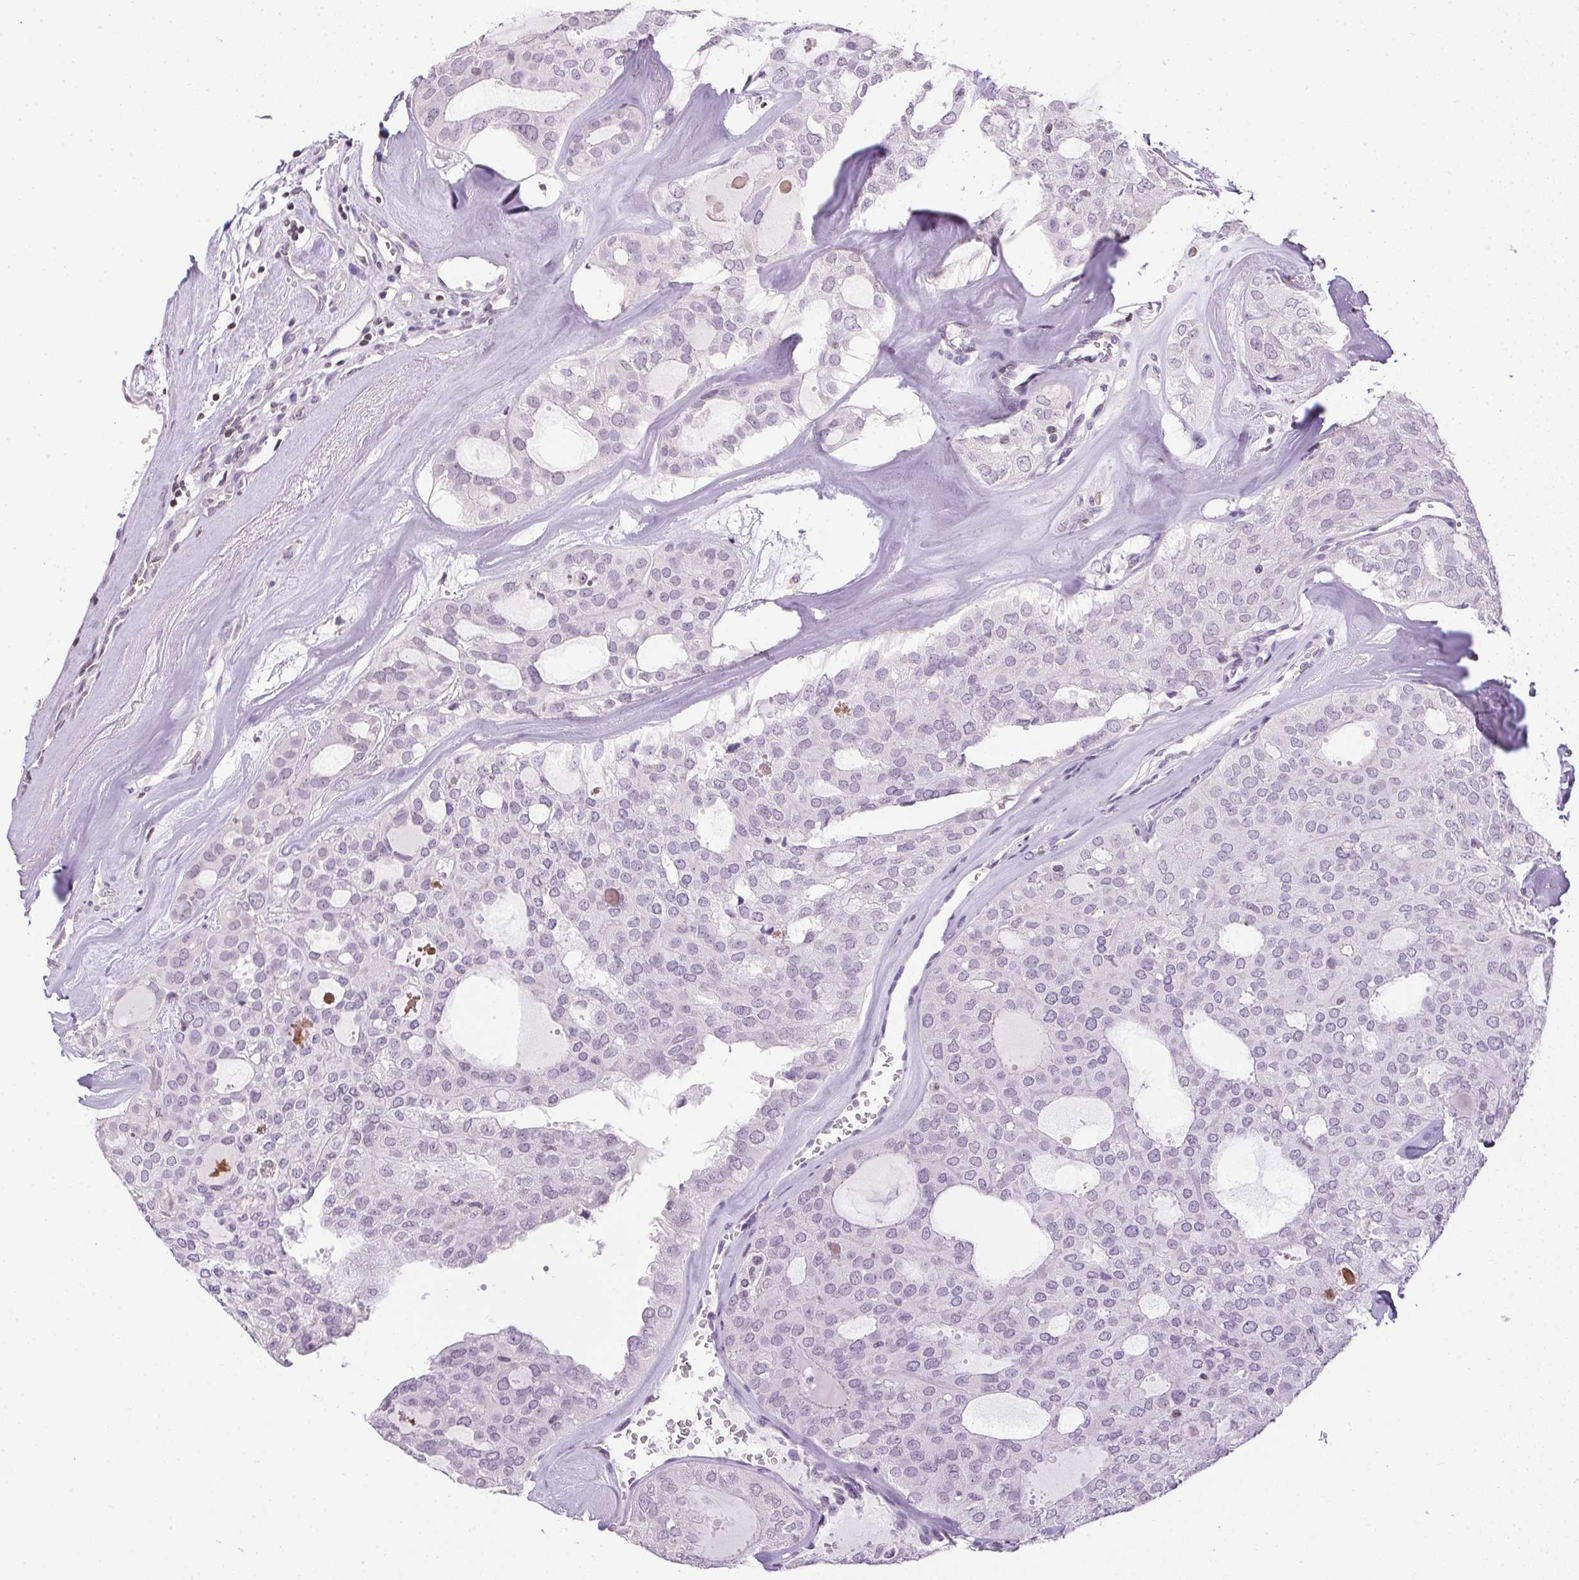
{"staining": {"intensity": "negative", "quantity": "none", "location": "none"}, "tissue": "thyroid cancer", "cell_type": "Tumor cells", "image_type": "cancer", "snomed": [{"axis": "morphology", "description": "Follicular adenoma carcinoma, NOS"}, {"axis": "topography", "description": "Thyroid gland"}], "caption": "Tumor cells show no significant protein expression in thyroid follicular adenoma carcinoma.", "gene": "PRL", "patient": {"sex": "male", "age": 75}}